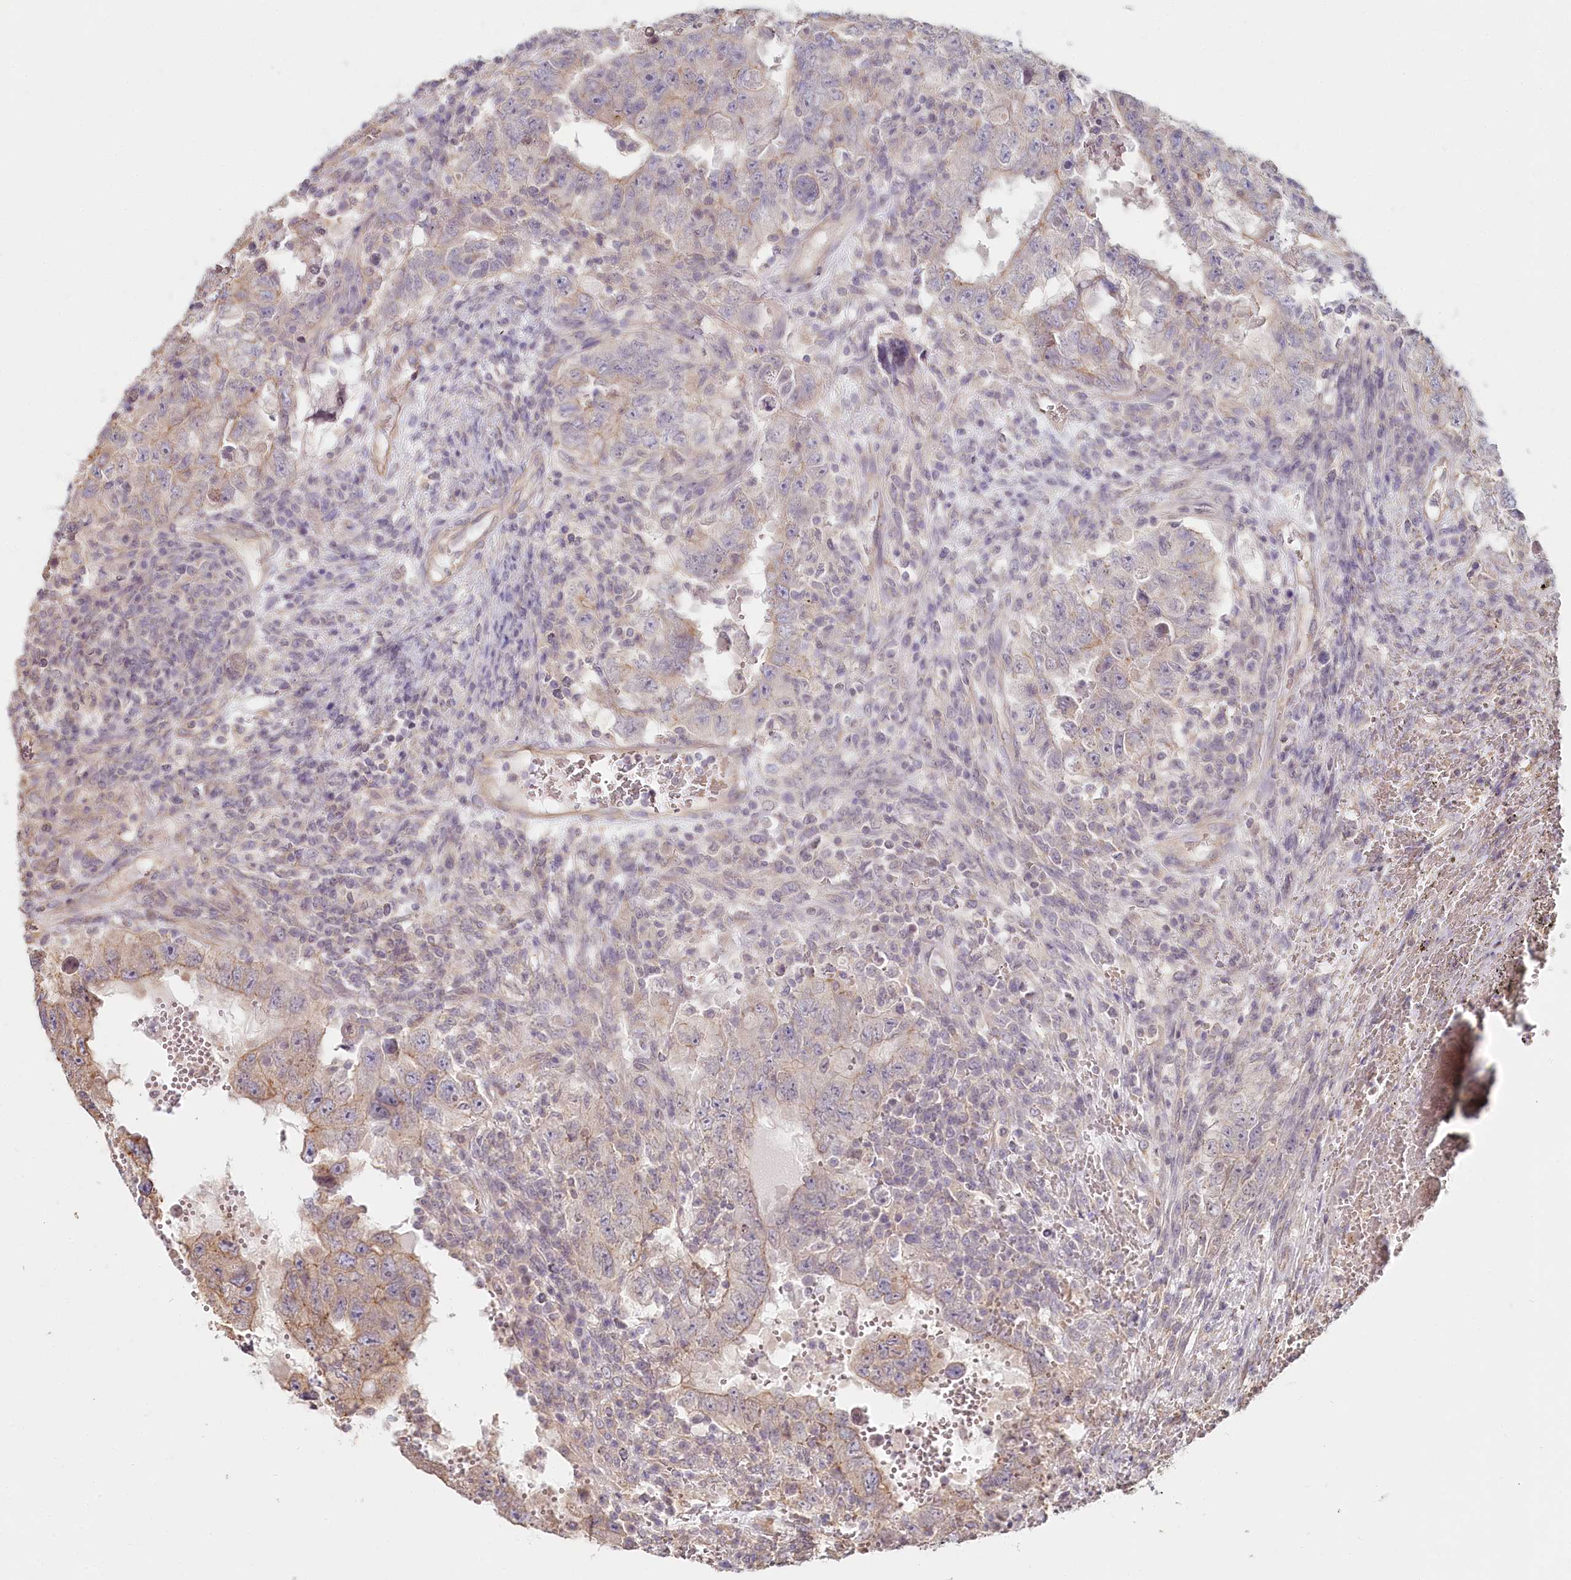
{"staining": {"intensity": "weak", "quantity": "<25%", "location": "cytoplasmic/membranous"}, "tissue": "testis cancer", "cell_type": "Tumor cells", "image_type": "cancer", "snomed": [{"axis": "morphology", "description": "Carcinoma, Embryonal, NOS"}, {"axis": "topography", "description": "Testis"}], "caption": "IHC histopathology image of embryonal carcinoma (testis) stained for a protein (brown), which shows no expression in tumor cells.", "gene": "TCHP", "patient": {"sex": "male", "age": 26}}